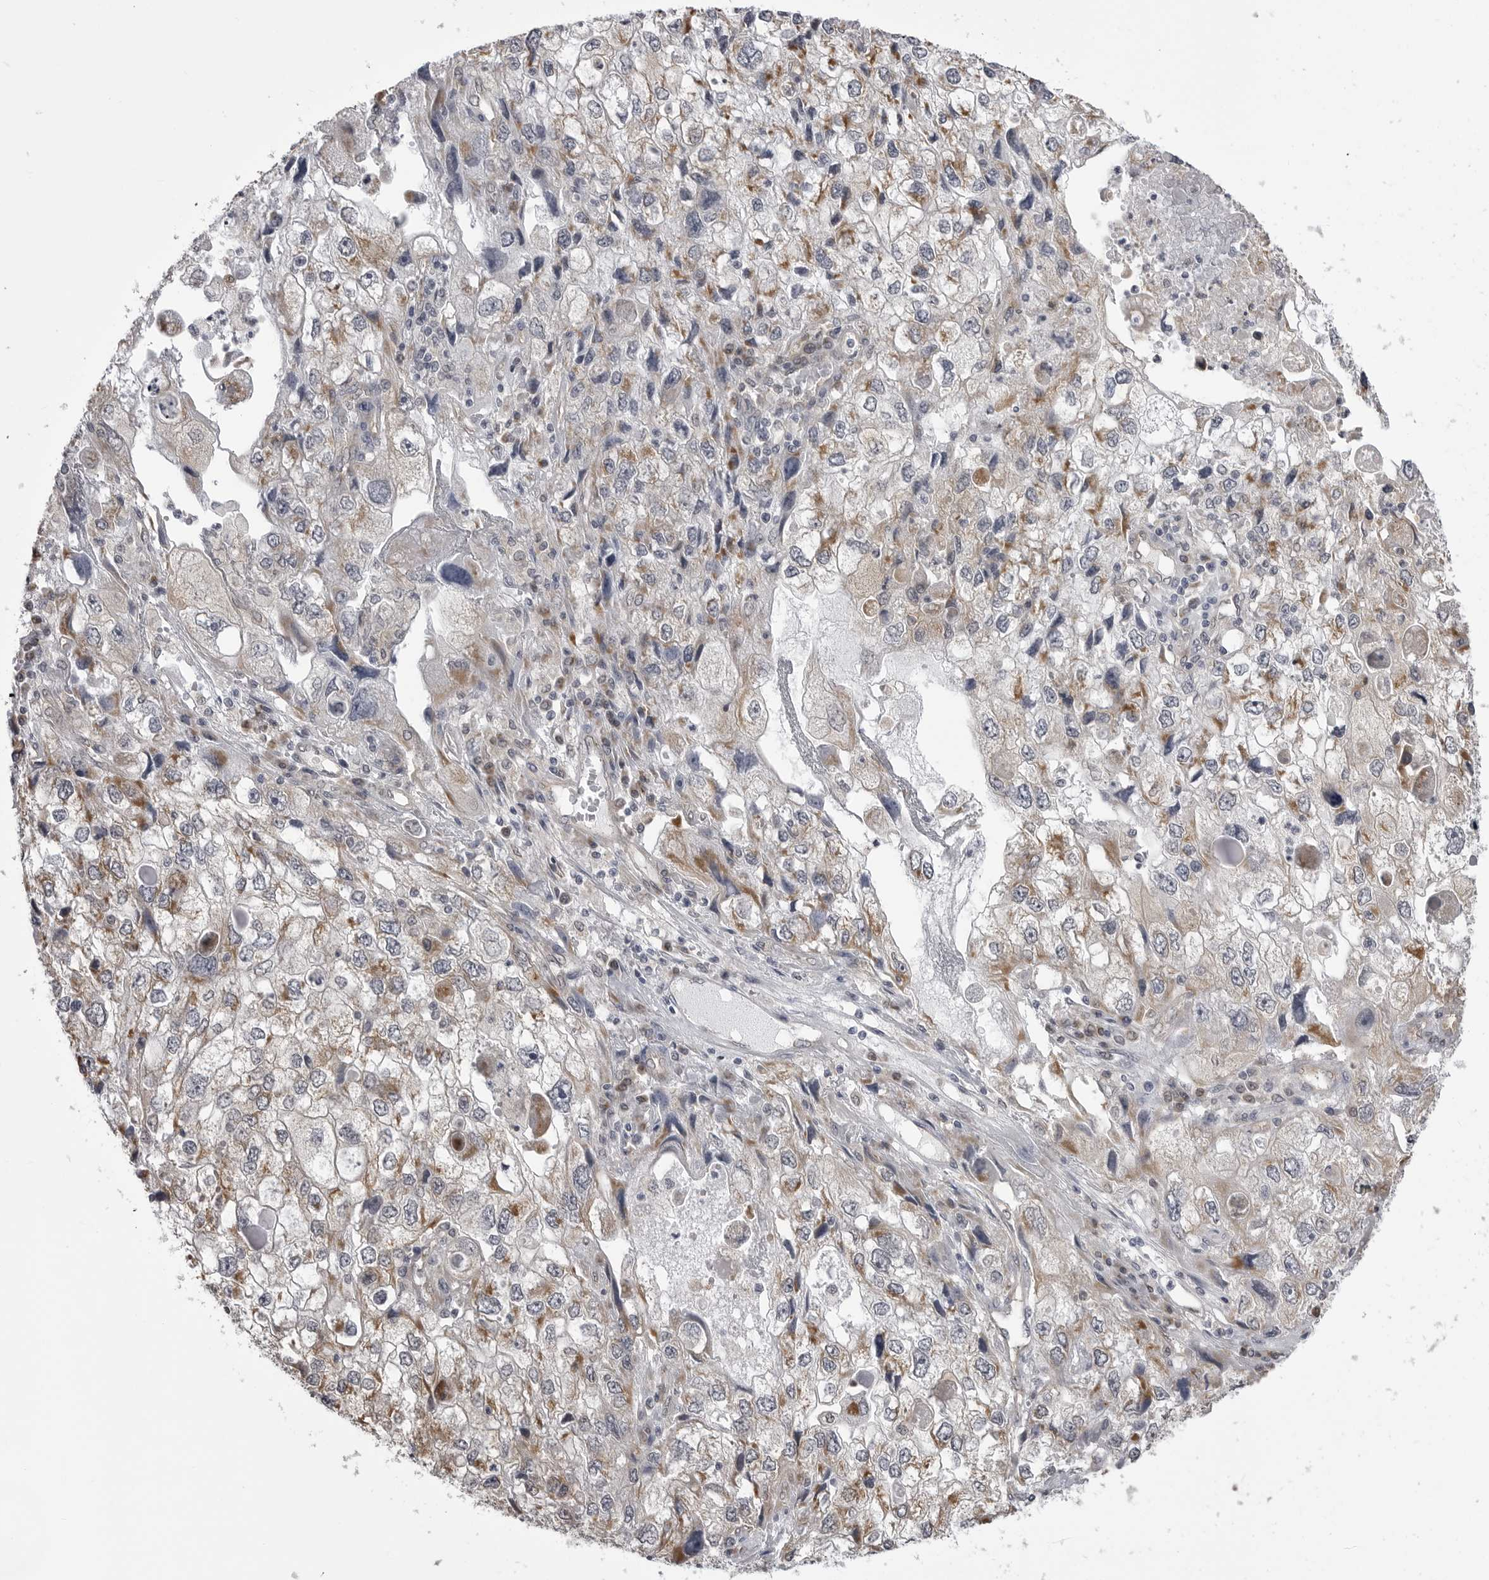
{"staining": {"intensity": "moderate", "quantity": "25%-75%", "location": "cytoplasmic/membranous"}, "tissue": "endometrial cancer", "cell_type": "Tumor cells", "image_type": "cancer", "snomed": [{"axis": "morphology", "description": "Adenocarcinoma, NOS"}, {"axis": "topography", "description": "Endometrium"}], "caption": "Immunohistochemical staining of endometrial cancer displays medium levels of moderate cytoplasmic/membranous protein expression in about 25%-75% of tumor cells.", "gene": "FH", "patient": {"sex": "female", "age": 49}}